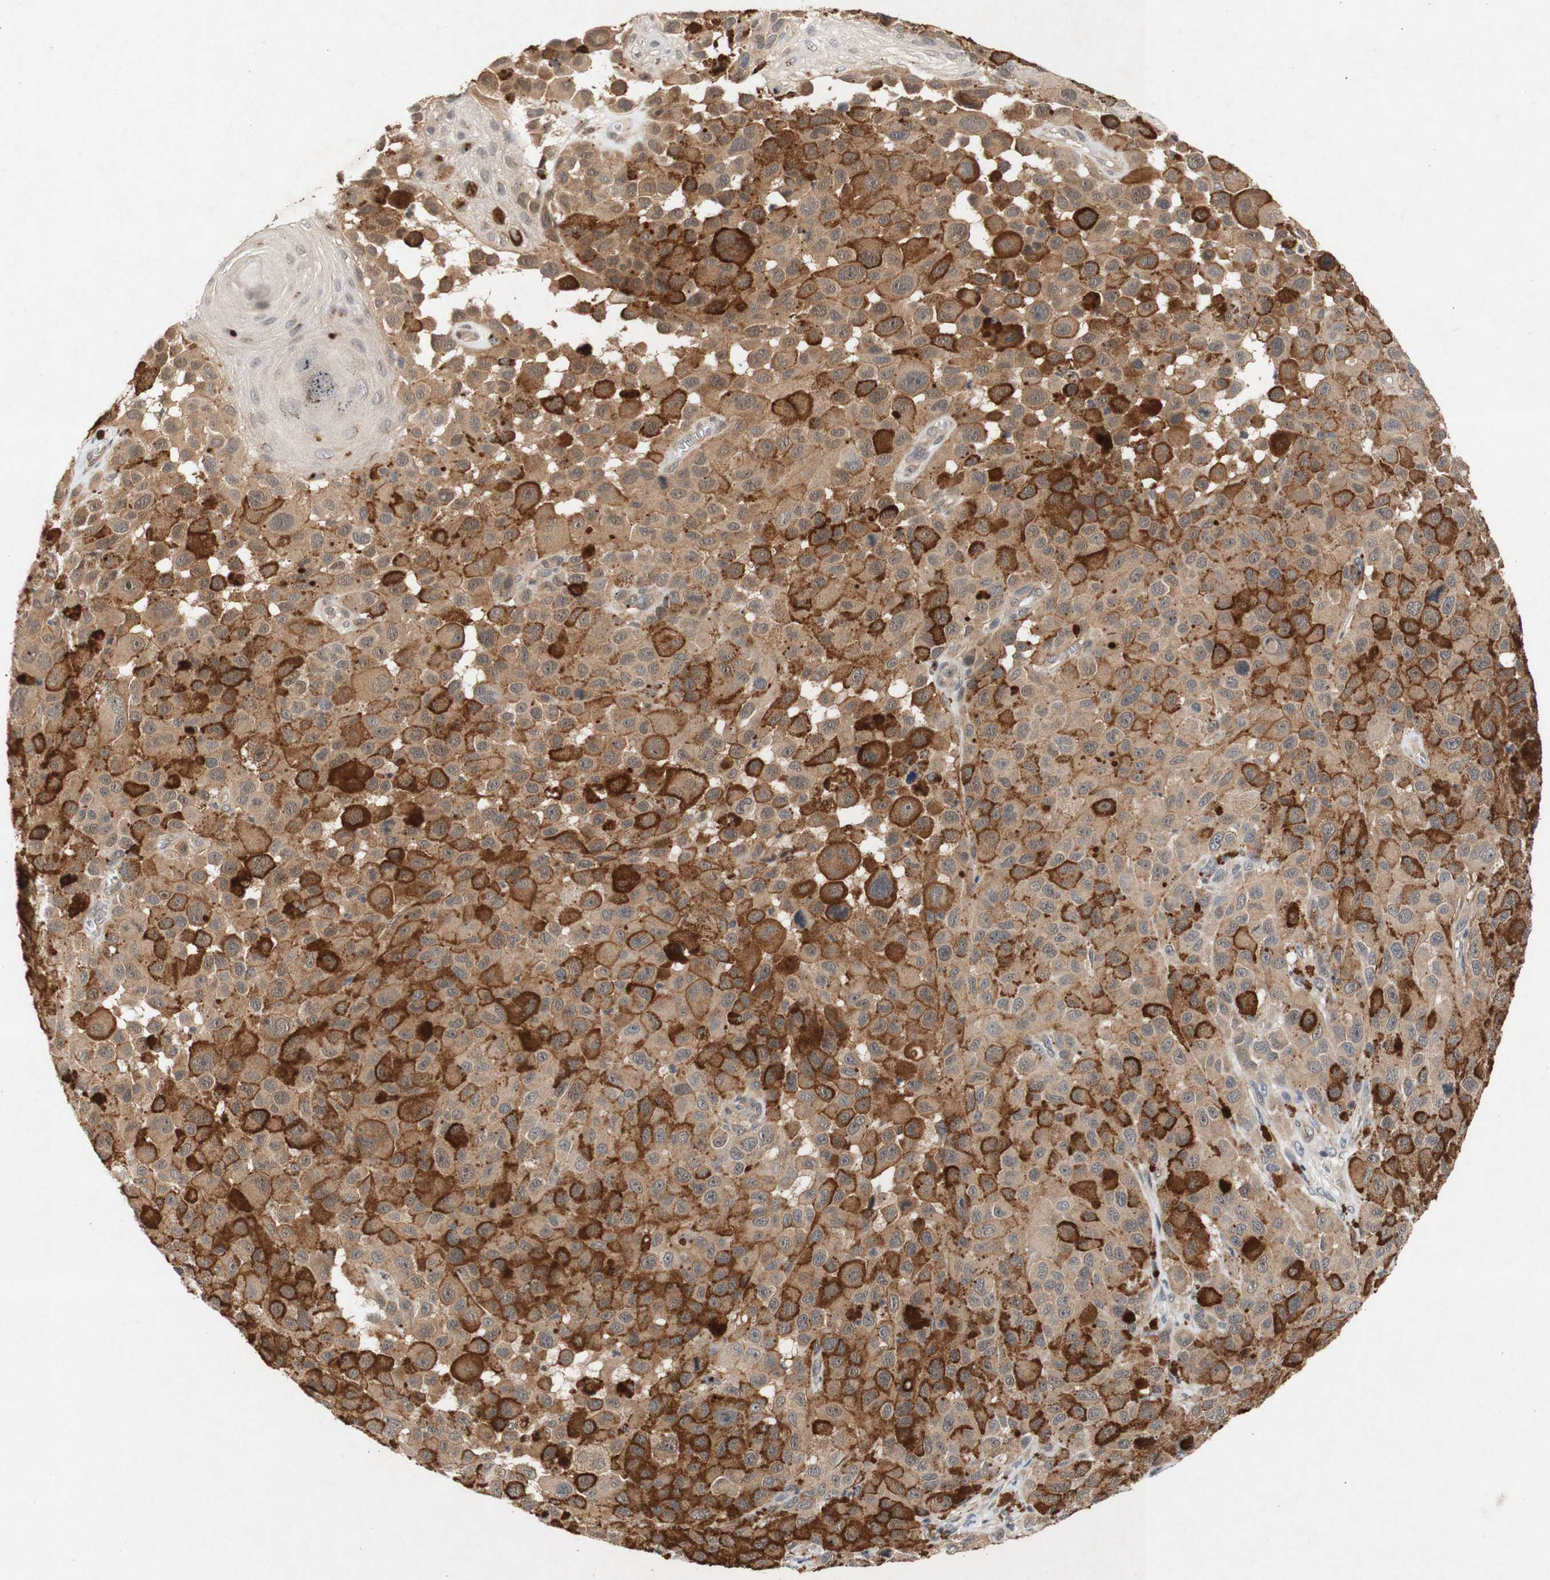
{"staining": {"intensity": "moderate", "quantity": ">75%", "location": "cytoplasmic/membranous"}, "tissue": "melanoma", "cell_type": "Tumor cells", "image_type": "cancer", "snomed": [{"axis": "morphology", "description": "Malignant melanoma, NOS"}, {"axis": "topography", "description": "Skin"}], "caption": "Immunohistochemical staining of human melanoma exhibits medium levels of moderate cytoplasmic/membranous protein expression in about >75% of tumor cells.", "gene": "PIN1", "patient": {"sex": "male", "age": 96}}